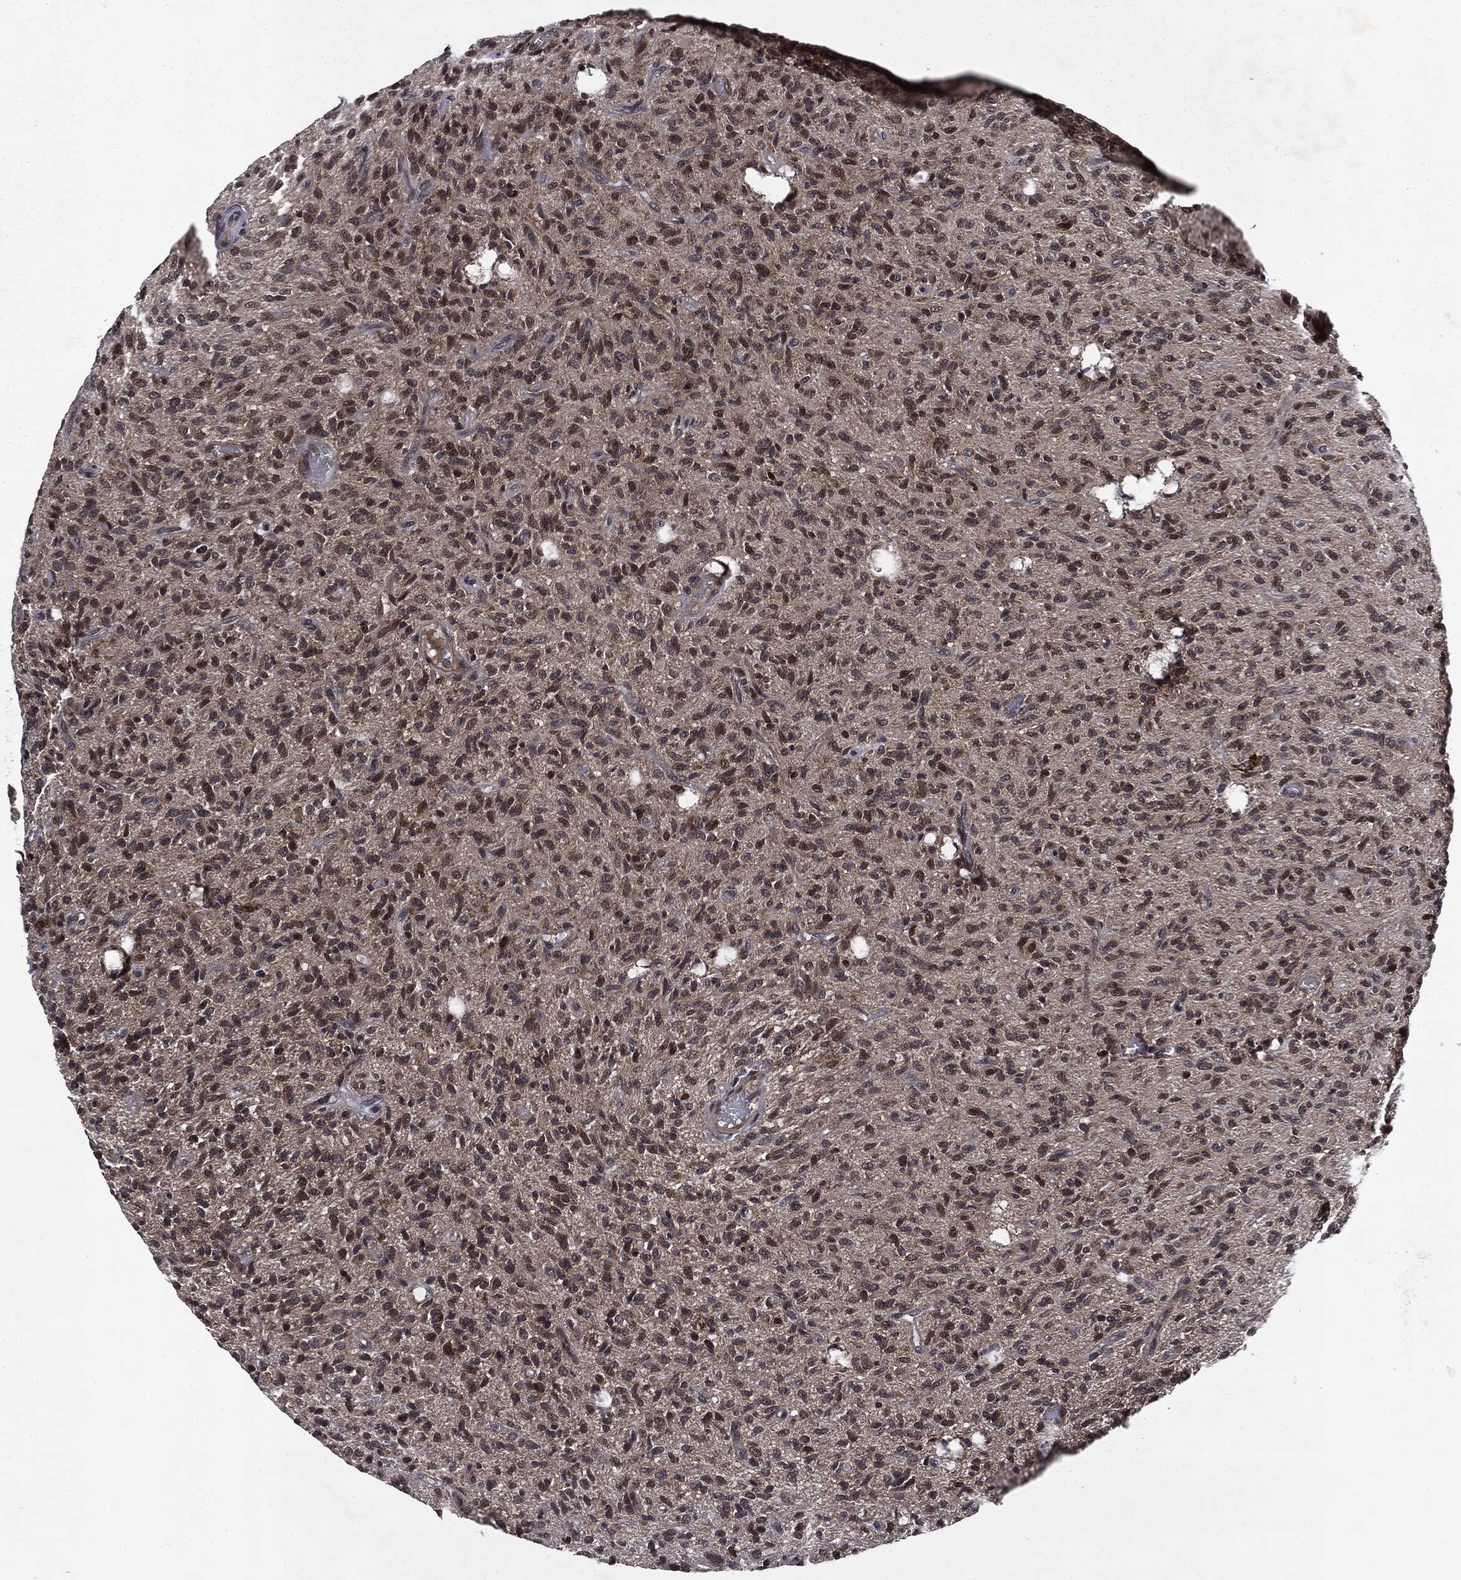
{"staining": {"intensity": "moderate", "quantity": "<25%", "location": "nuclear"}, "tissue": "glioma", "cell_type": "Tumor cells", "image_type": "cancer", "snomed": [{"axis": "morphology", "description": "Glioma, malignant, High grade"}, {"axis": "topography", "description": "Brain"}], "caption": "Tumor cells display low levels of moderate nuclear expression in approximately <25% of cells in human malignant high-grade glioma. The staining is performed using DAB brown chromogen to label protein expression. The nuclei are counter-stained blue using hematoxylin.", "gene": "STAU2", "patient": {"sex": "male", "age": 64}}